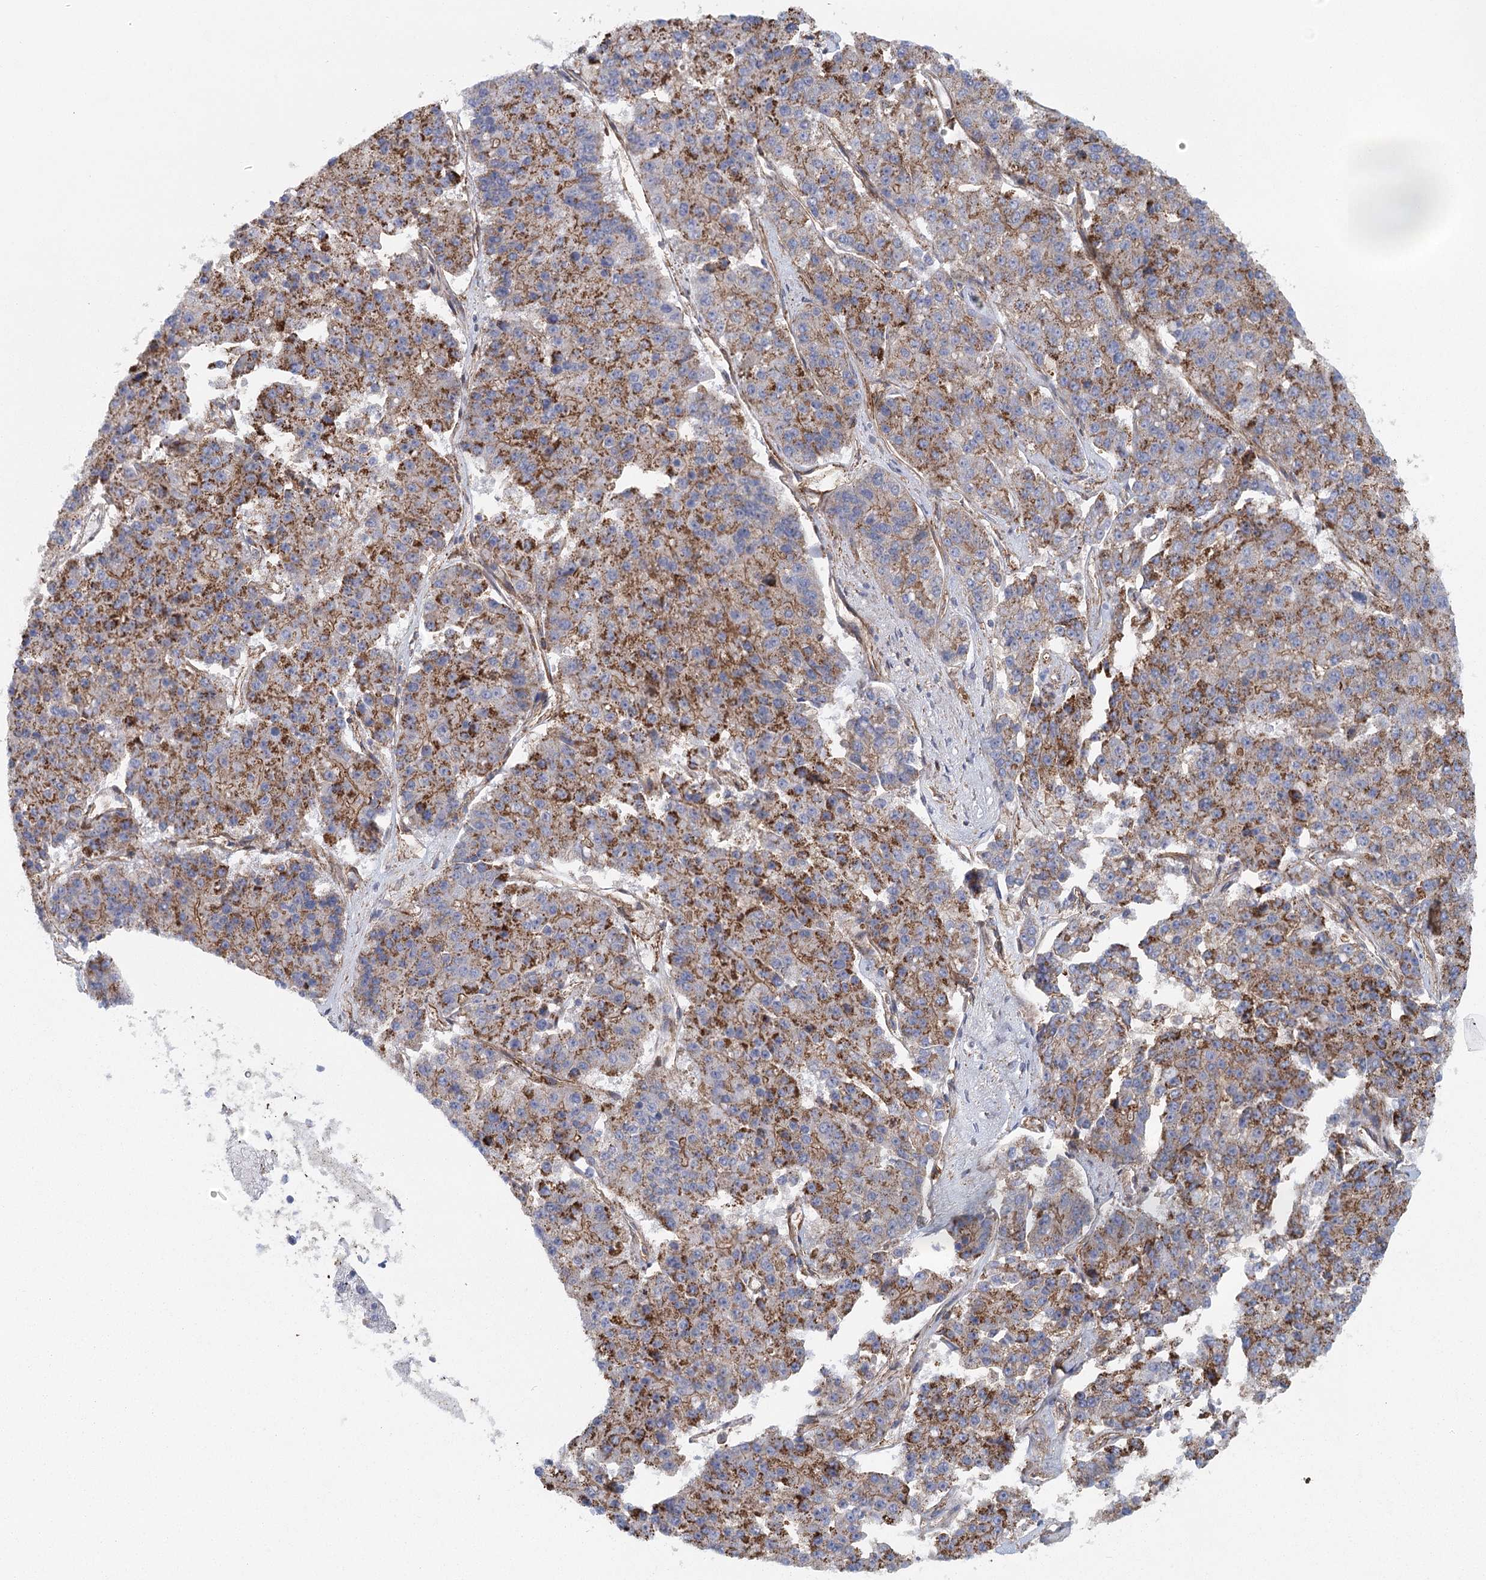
{"staining": {"intensity": "moderate", "quantity": ">75%", "location": "cytoplasmic/membranous"}, "tissue": "pancreatic cancer", "cell_type": "Tumor cells", "image_type": "cancer", "snomed": [{"axis": "morphology", "description": "Adenocarcinoma, NOS"}, {"axis": "topography", "description": "Pancreas"}], "caption": "Immunohistochemistry of human adenocarcinoma (pancreatic) exhibits medium levels of moderate cytoplasmic/membranous expression in about >75% of tumor cells. (Brightfield microscopy of DAB IHC at high magnification).", "gene": "IFT46", "patient": {"sex": "male", "age": 50}}